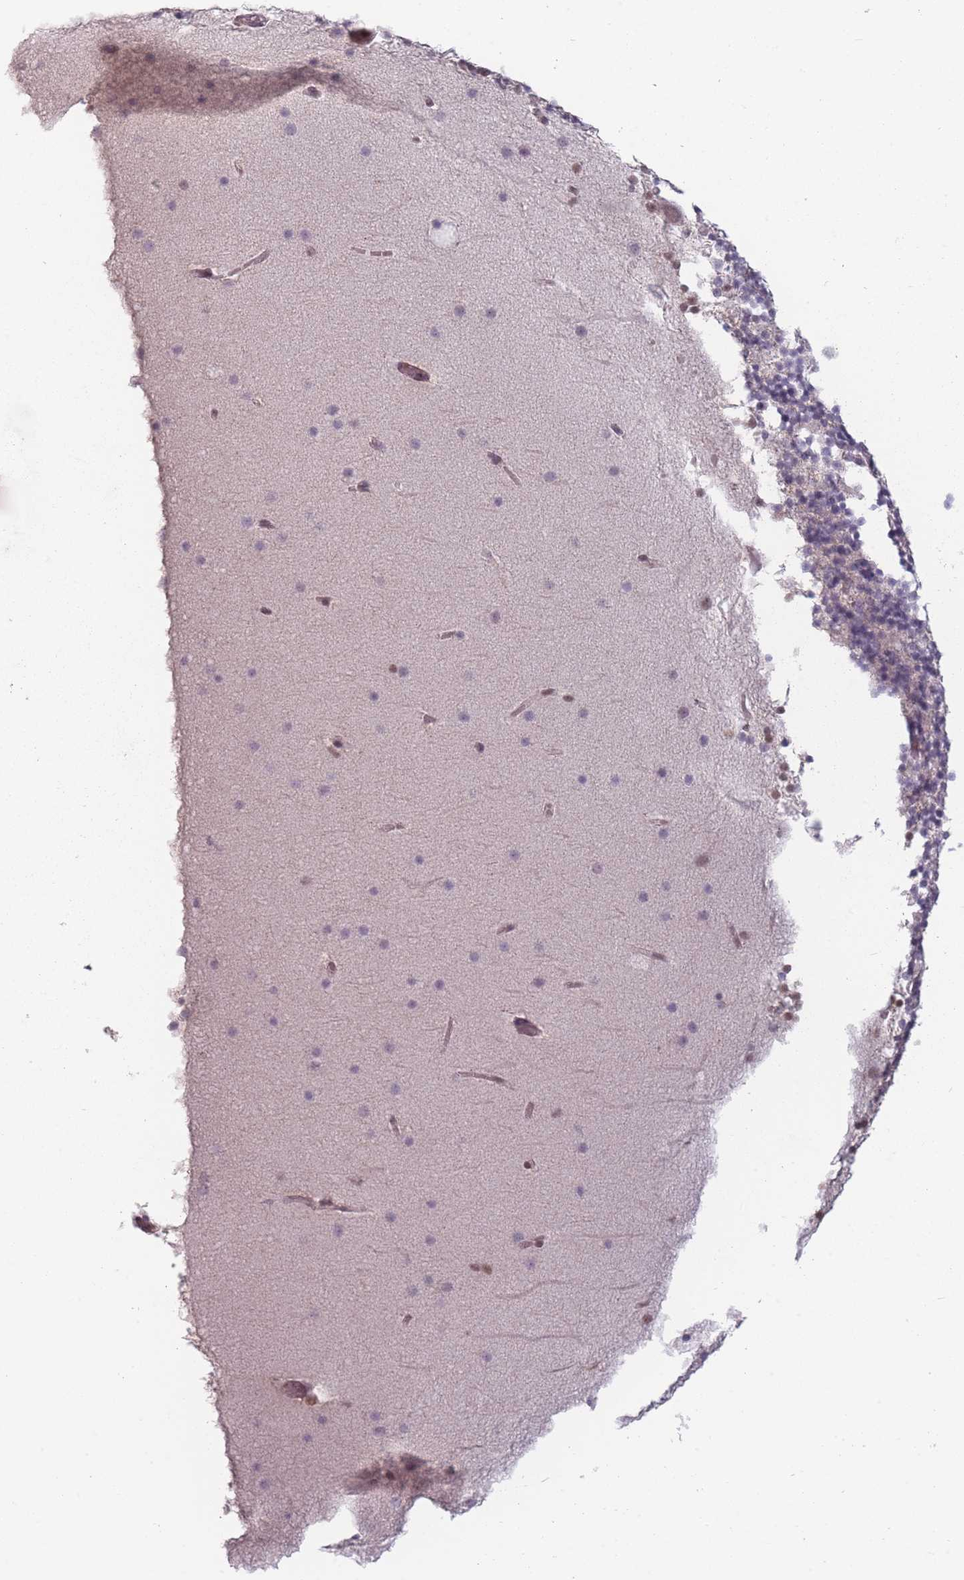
{"staining": {"intensity": "weak", "quantity": "25%-75%", "location": "cytoplasmic/membranous"}, "tissue": "cerebellum", "cell_type": "Cells in granular layer", "image_type": "normal", "snomed": [{"axis": "morphology", "description": "Normal tissue, NOS"}, {"axis": "topography", "description": "Cerebellum"}], "caption": "High-magnification brightfield microscopy of benign cerebellum stained with DAB (brown) and counterstained with hematoxylin (blue). cells in granular layer exhibit weak cytoplasmic/membranous positivity is present in approximately25%-75% of cells. The staining was performed using DAB to visualize the protein expression in brown, while the nuclei were stained in blue with hematoxylin (Magnification: 20x).", "gene": "OR10C1", "patient": {"sex": "male", "age": 57}}